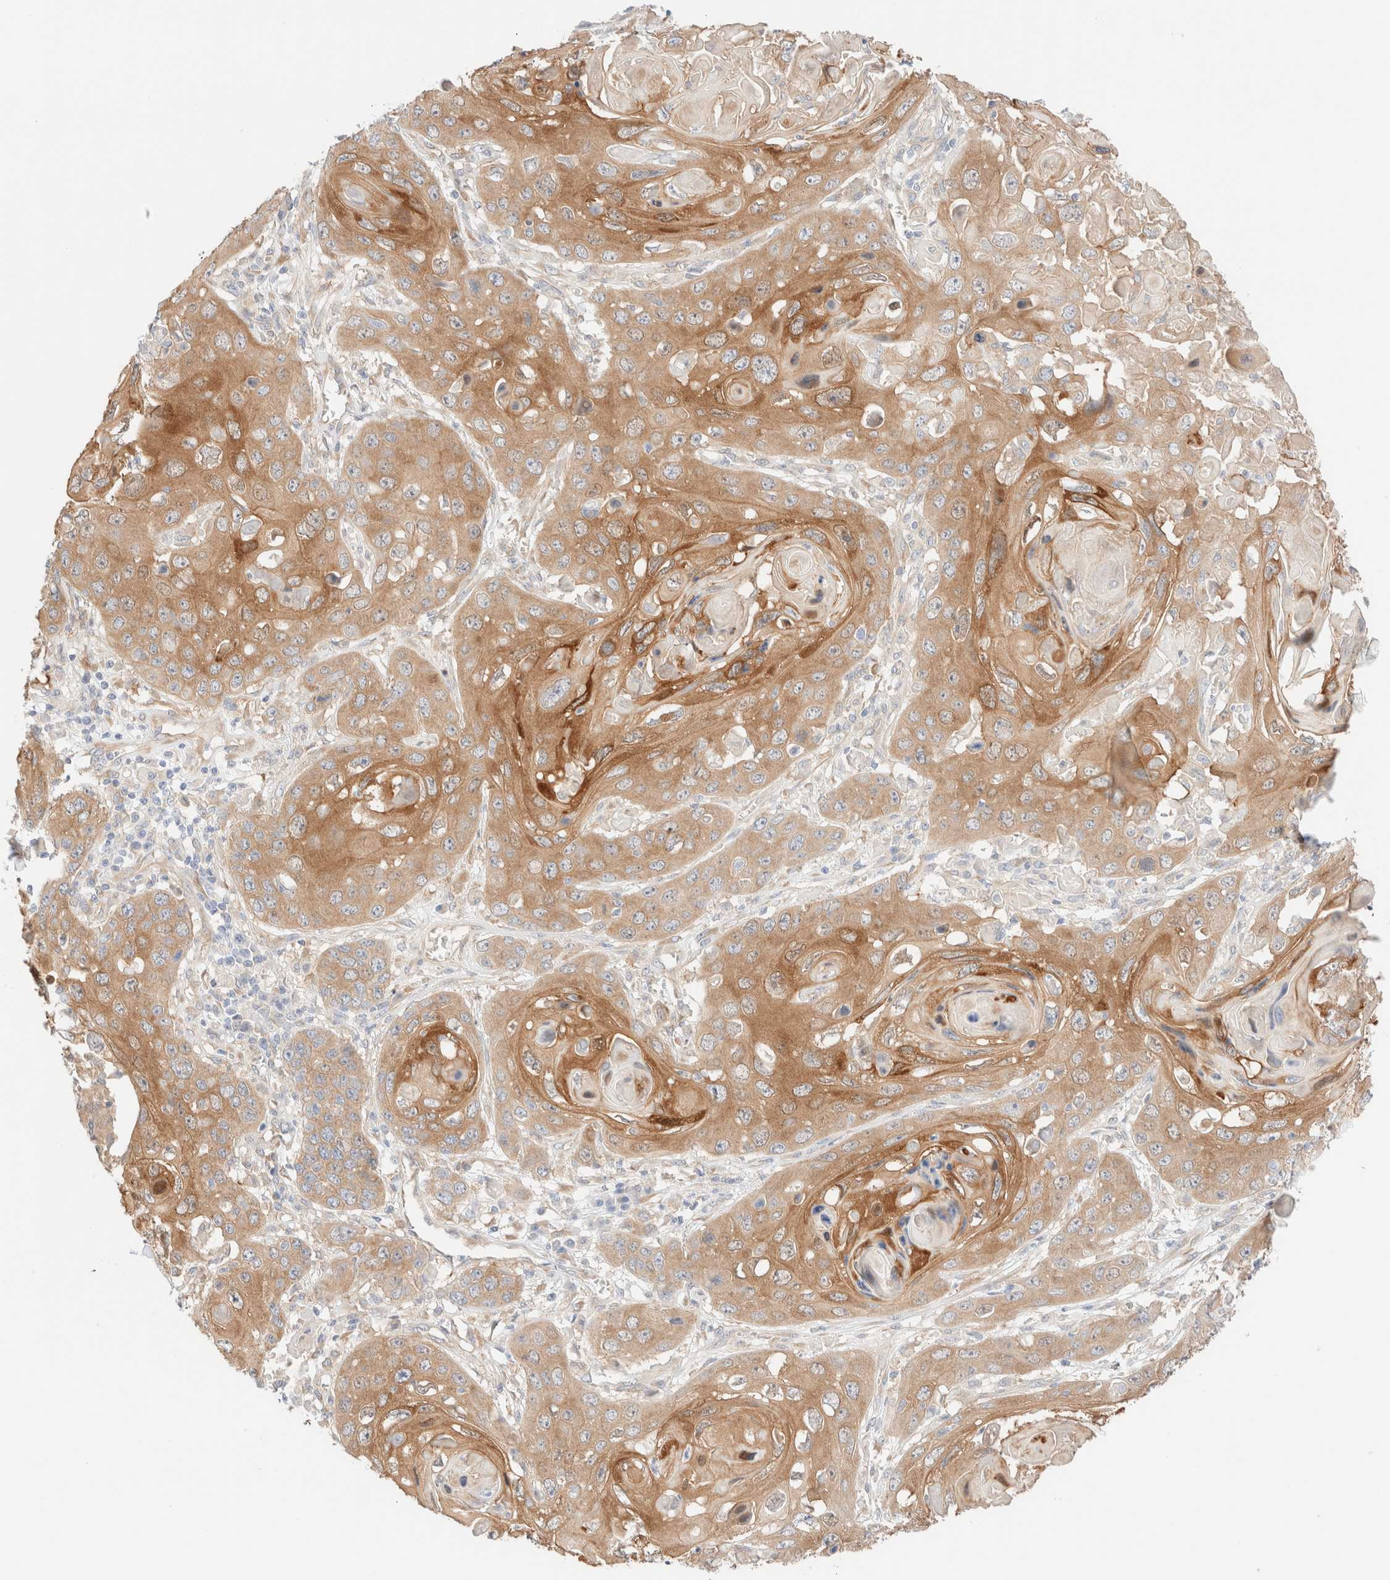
{"staining": {"intensity": "moderate", "quantity": ">75%", "location": "cytoplasmic/membranous"}, "tissue": "skin cancer", "cell_type": "Tumor cells", "image_type": "cancer", "snomed": [{"axis": "morphology", "description": "Squamous cell carcinoma, NOS"}, {"axis": "topography", "description": "Skin"}], "caption": "Immunohistochemistry (IHC) micrograph of squamous cell carcinoma (skin) stained for a protein (brown), which reveals medium levels of moderate cytoplasmic/membranous staining in about >75% of tumor cells.", "gene": "NIBAN2", "patient": {"sex": "male", "age": 55}}